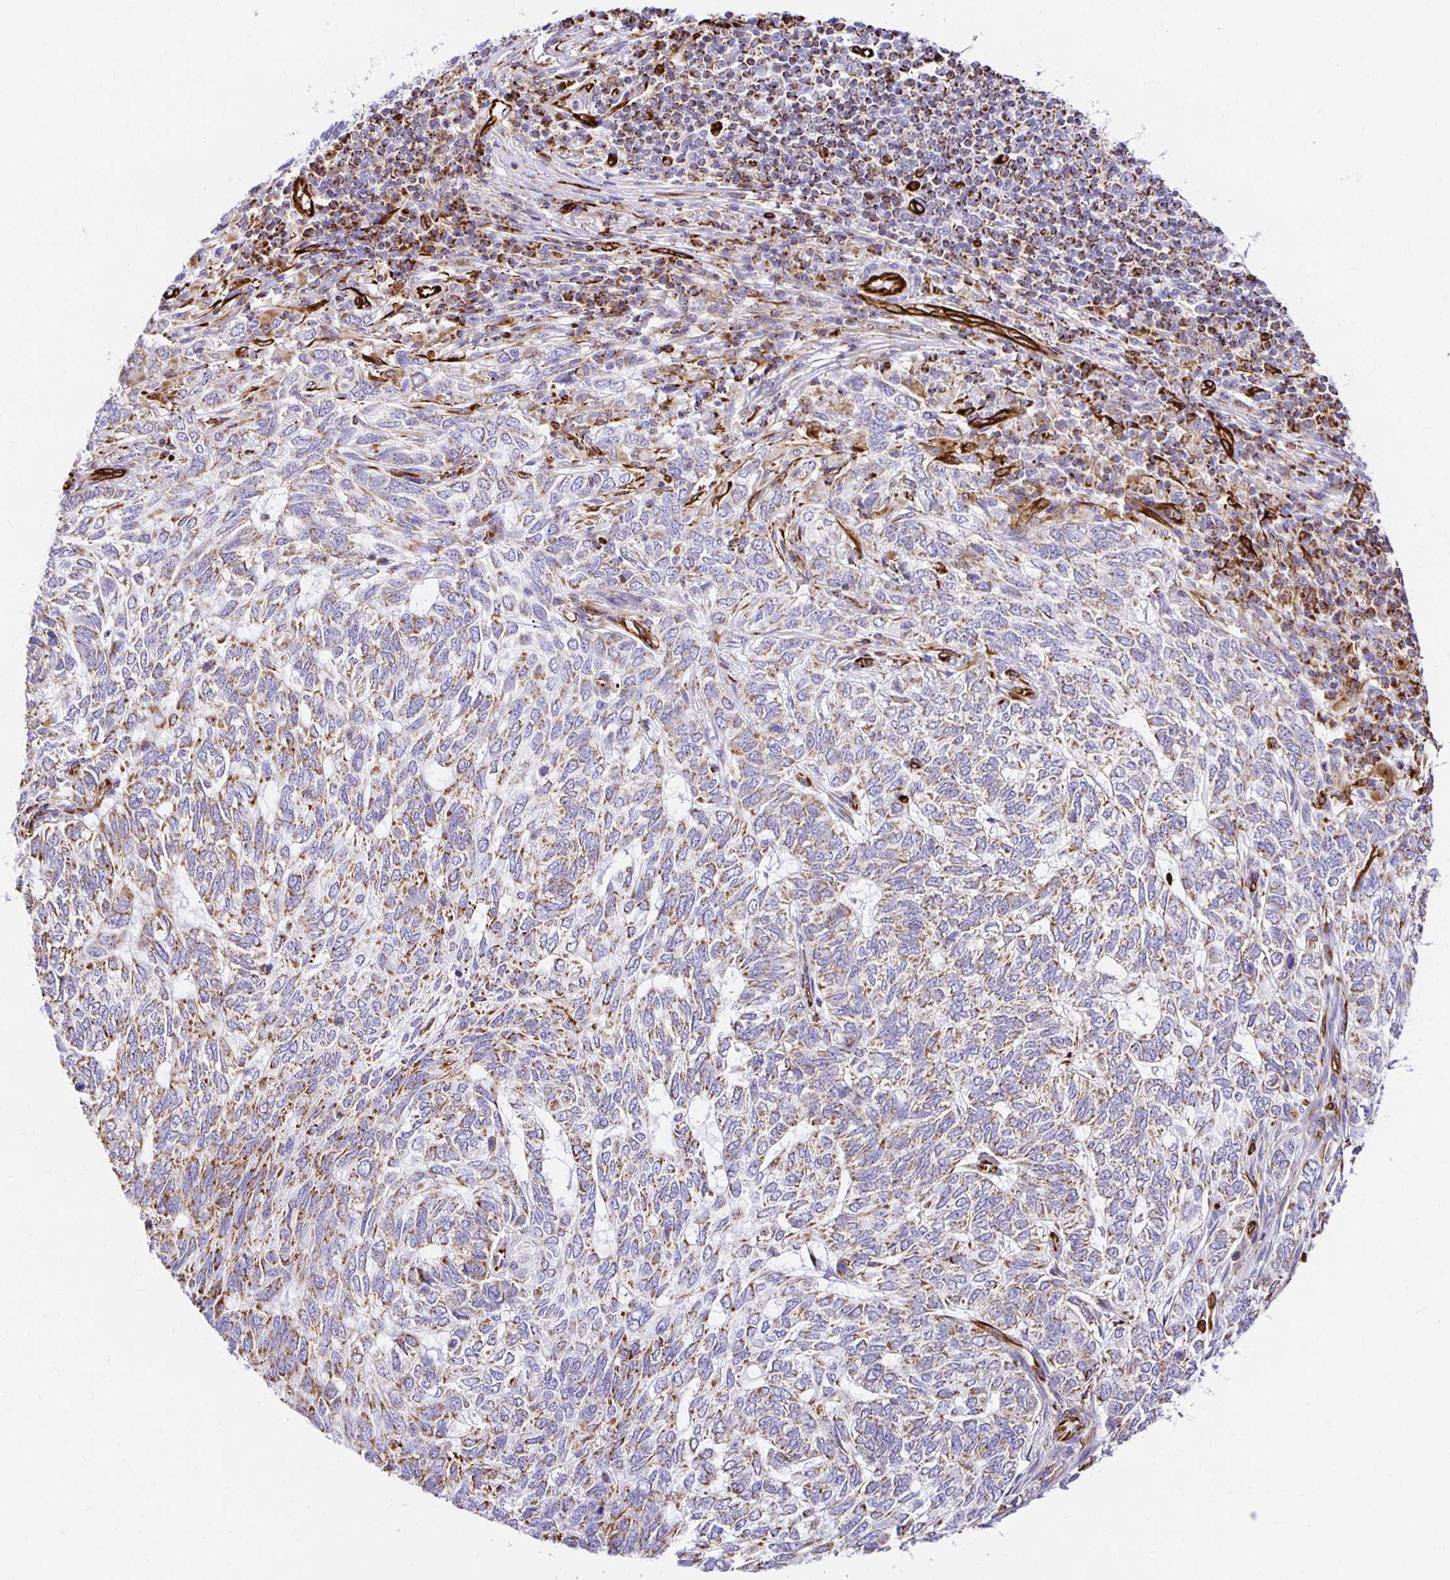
{"staining": {"intensity": "moderate", "quantity": "25%-75%", "location": "cytoplasmic/membranous"}, "tissue": "skin cancer", "cell_type": "Tumor cells", "image_type": "cancer", "snomed": [{"axis": "morphology", "description": "Basal cell carcinoma"}, {"axis": "topography", "description": "Skin"}], "caption": "Human skin cancer (basal cell carcinoma) stained with a brown dye reveals moderate cytoplasmic/membranous positive positivity in about 25%-75% of tumor cells.", "gene": "PLAAT2", "patient": {"sex": "female", "age": 65}}